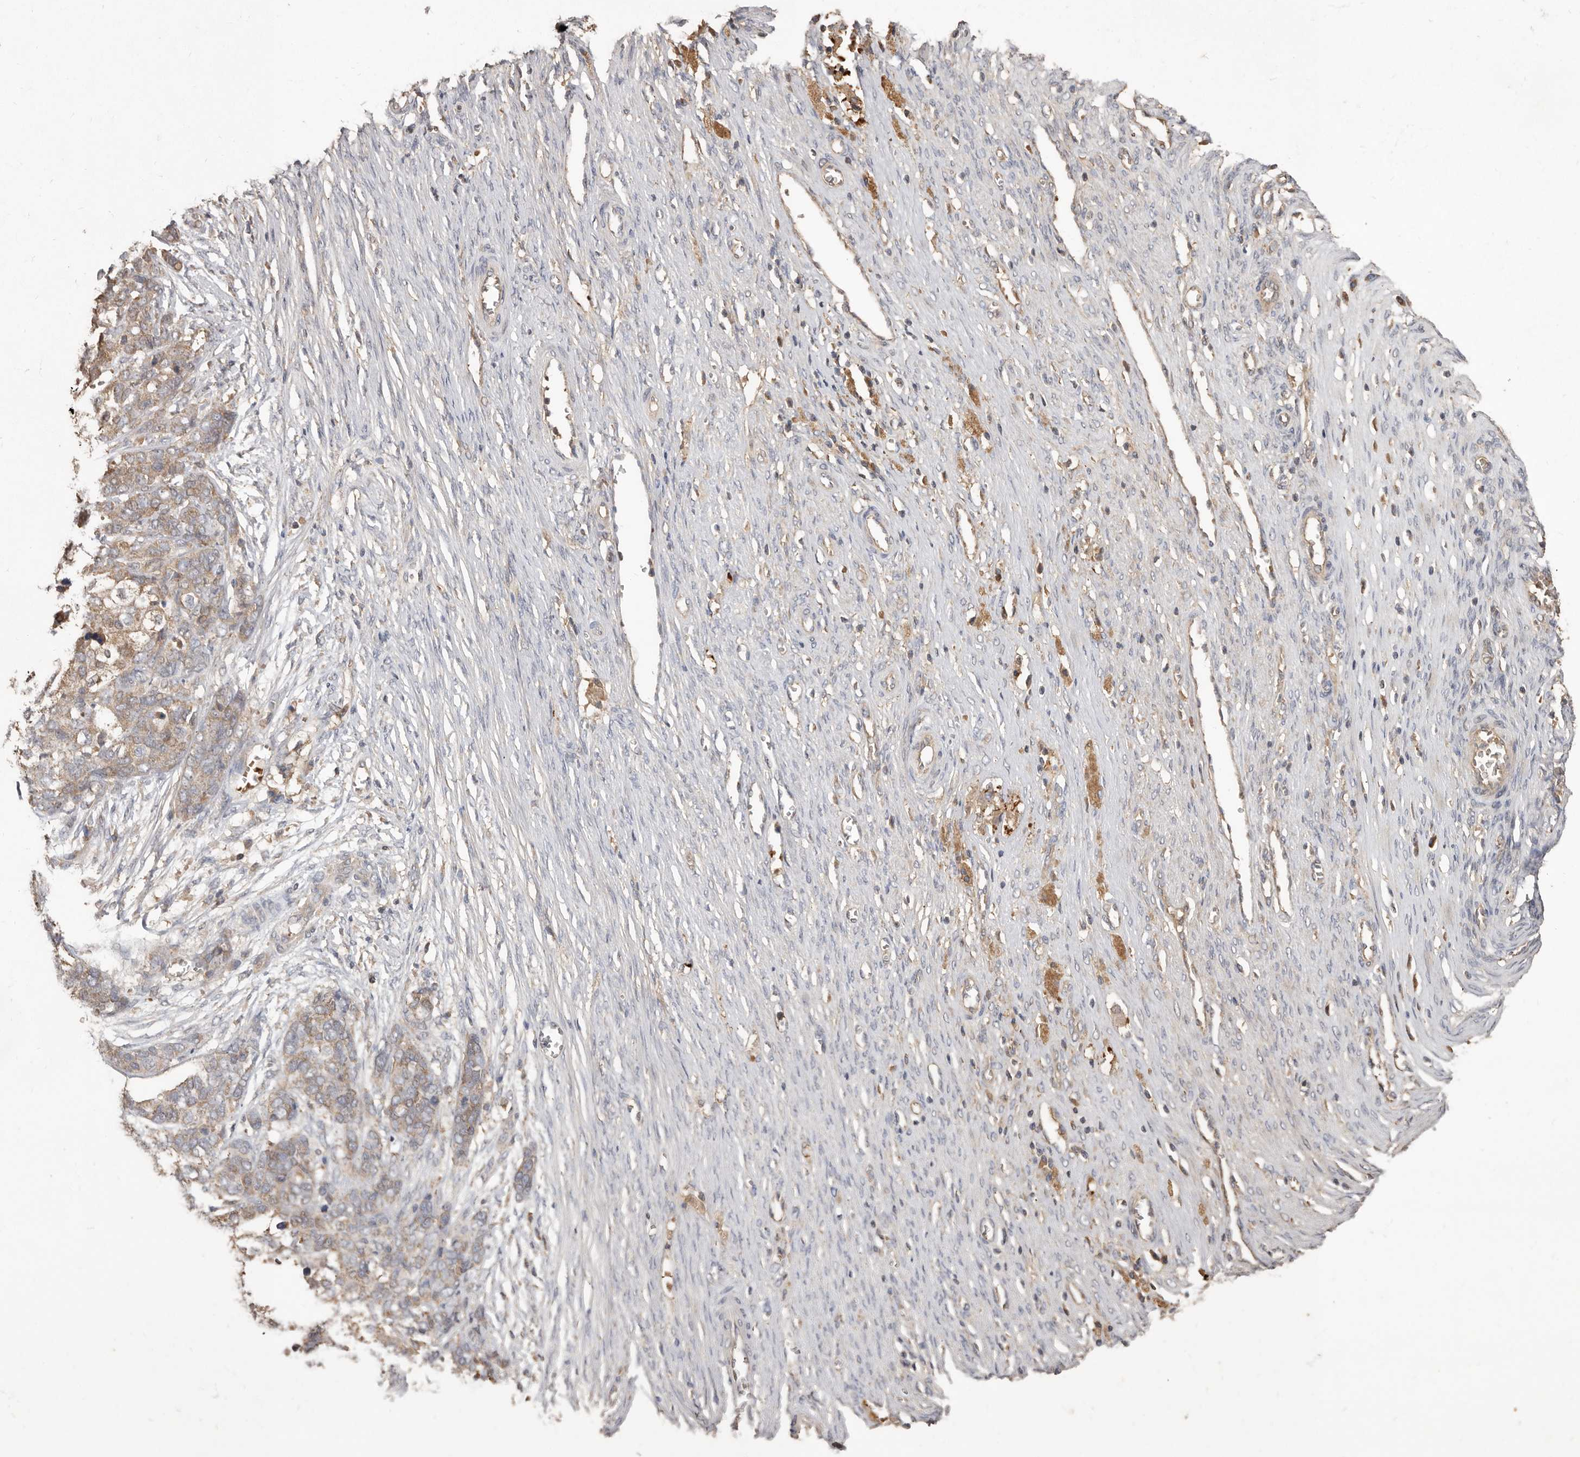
{"staining": {"intensity": "moderate", "quantity": ">75%", "location": "cytoplasmic/membranous"}, "tissue": "ovarian cancer", "cell_type": "Tumor cells", "image_type": "cancer", "snomed": [{"axis": "morphology", "description": "Cystadenocarcinoma, serous, NOS"}, {"axis": "topography", "description": "Ovary"}], "caption": "IHC staining of ovarian cancer (serous cystadenocarcinoma), which exhibits medium levels of moderate cytoplasmic/membranous staining in approximately >75% of tumor cells indicating moderate cytoplasmic/membranous protein positivity. The staining was performed using DAB (3,3'-diaminobenzidine) (brown) for protein detection and nuclei were counterstained in hematoxylin (blue).", "gene": "KIF26B", "patient": {"sex": "female", "age": 44}}